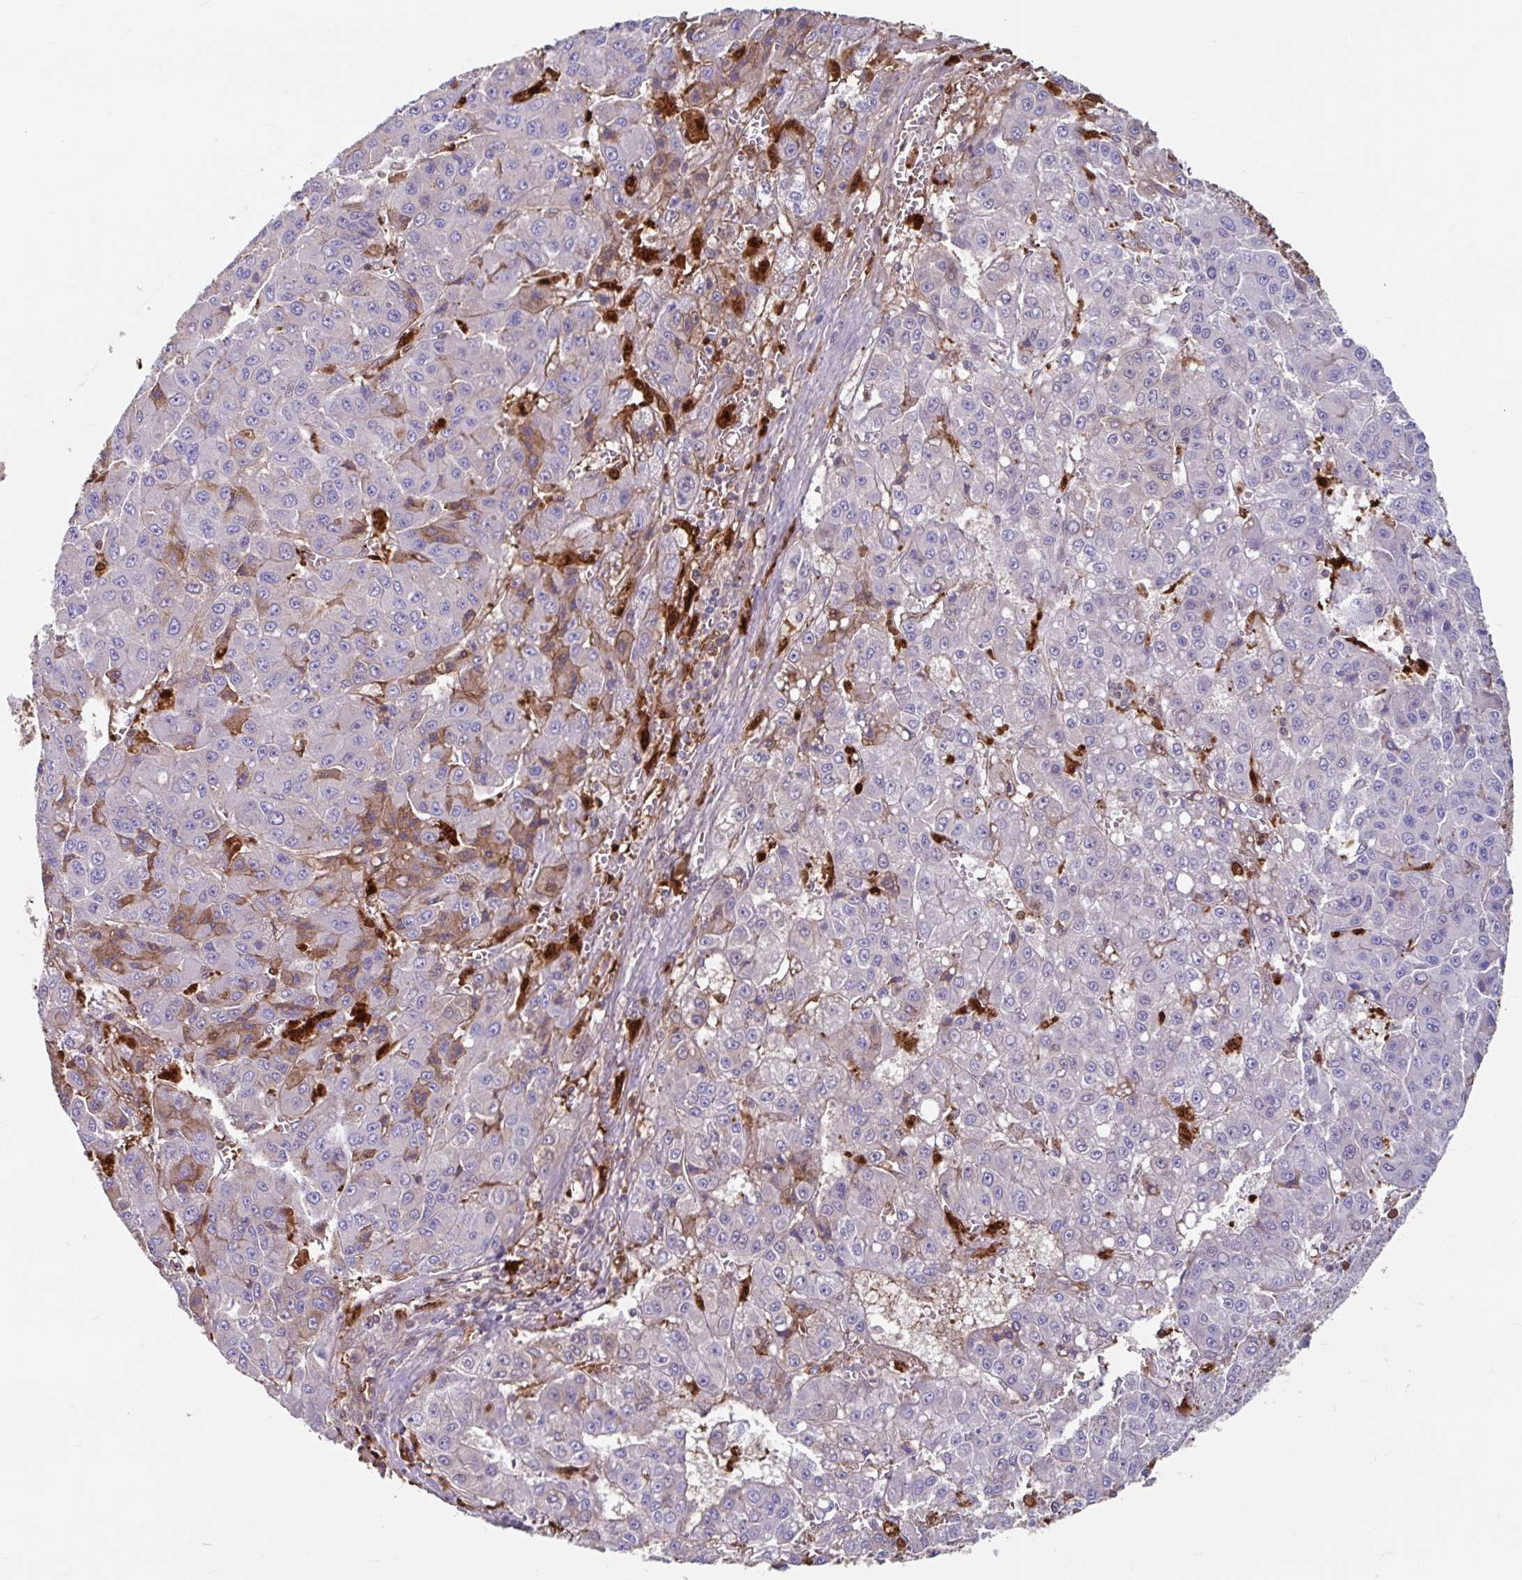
{"staining": {"intensity": "negative", "quantity": "none", "location": "none"}, "tissue": "liver cancer", "cell_type": "Tumor cells", "image_type": "cancer", "snomed": [{"axis": "morphology", "description": "Carcinoma, Hepatocellular, NOS"}, {"axis": "topography", "description": "Liver"}], "caption": "Image shows no protein staining in tumor cells of liver cancer (hepatocellular carcinoma) tissue.", "gene": "BLVRA", "patient": {"sex": "male", "age": 70}}